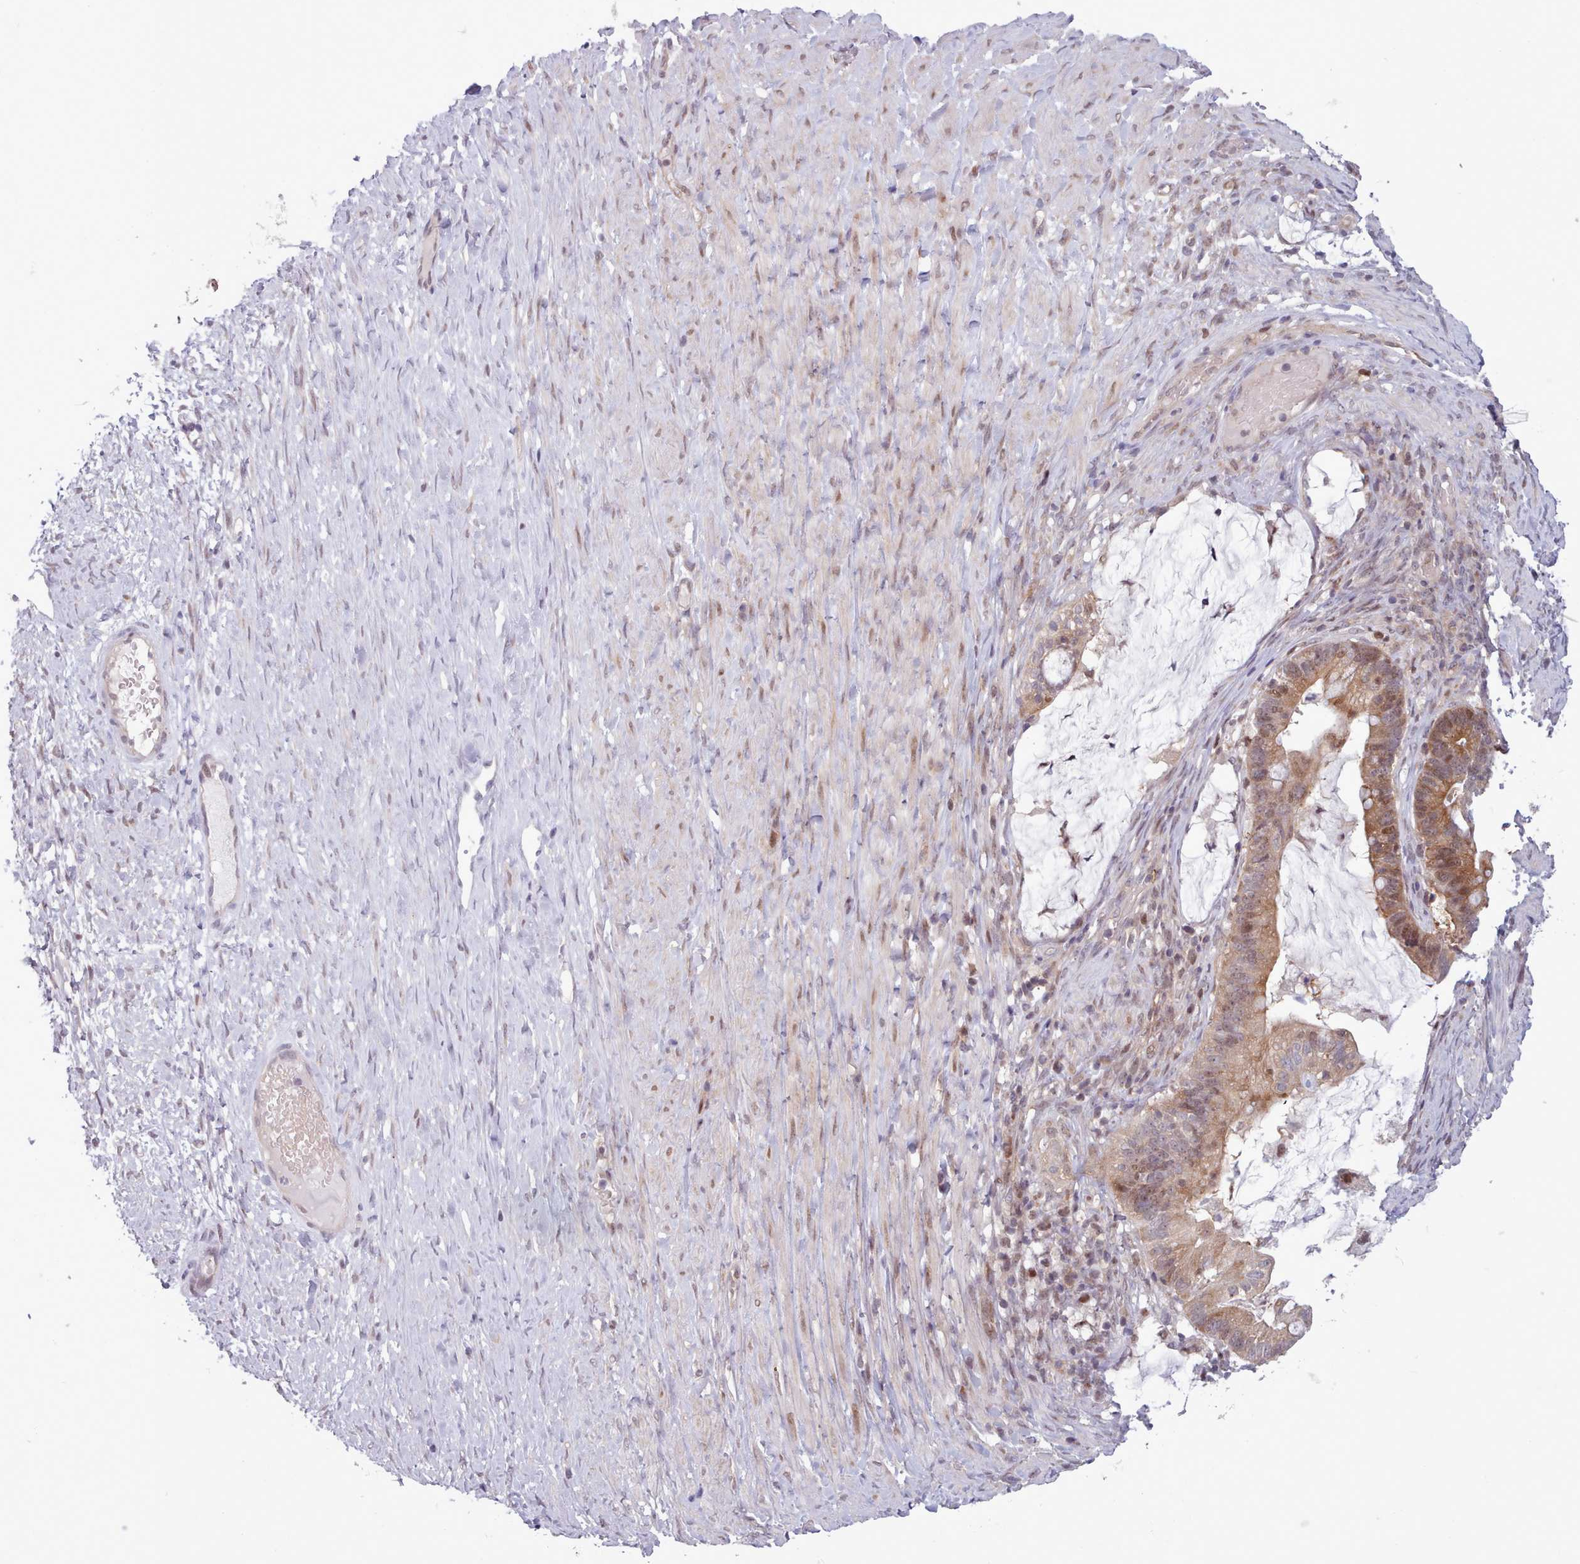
{"staining": {"intensity": "moderate", "quantity": ">75%", "location": "cytoplasmic/membranous"}, "tissue": "ovarian cancer", "cell_type": "Tumor cells", "image_type": "cancer", "snomed": [{"axis": "morphology", "description": "Cystadenocarcinoma, mucinous, NOS"}, {"axis": "topography", "description": "Ovary"}], "caption": "Ovarian cancer (mucinous cystadenocarcinoma) was stained to show a protein in brown. There is medium levels of moderate cytoplasmic/membranous staining in approximately >75% of tumor cells. Ihc stains the protein in brown and the nuclei are stained blue.", "gene": "KBTBD7", "patient": {"sex": "female", "age": 61}}